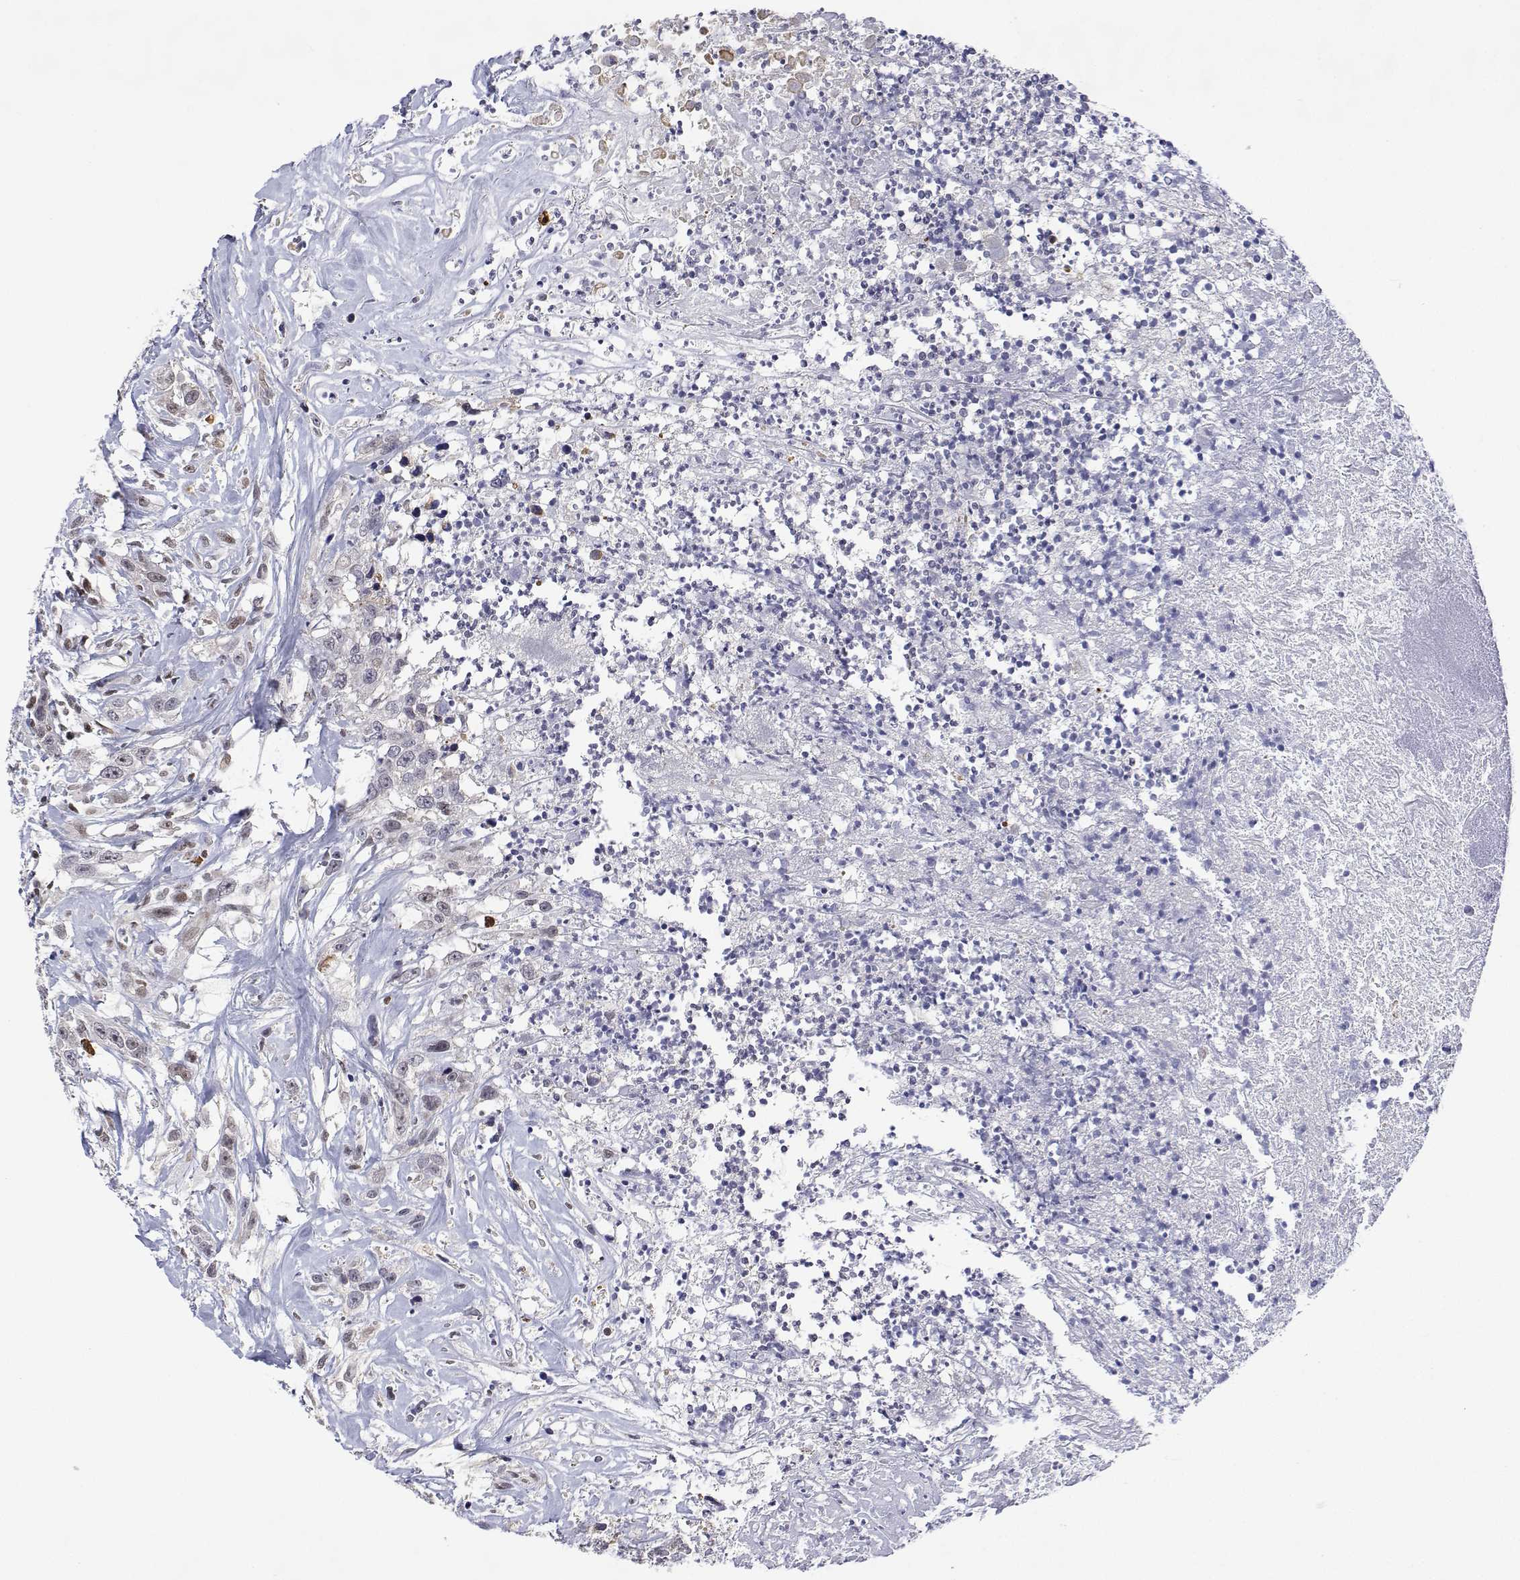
{"staining": {"intensity": "weak", "quantity": "<25%", "location": "nuclear"}, "tissue": "head and neck cancer", "cell_type": "Tumor cells", "image_type": "cancer", "snomed": [{"axis": "morphology", "description": "Squamous cell carcinoma, NOS"}, {"axis": "topography", "description": "Head-Neck"}], "caption": "The IHC micrograph has no significant positivity in tumor cells of squamous cell carcinoma (head and neck) tissue.", "gene": "XPC", "patient": {"sex": "male", "age": 57}}